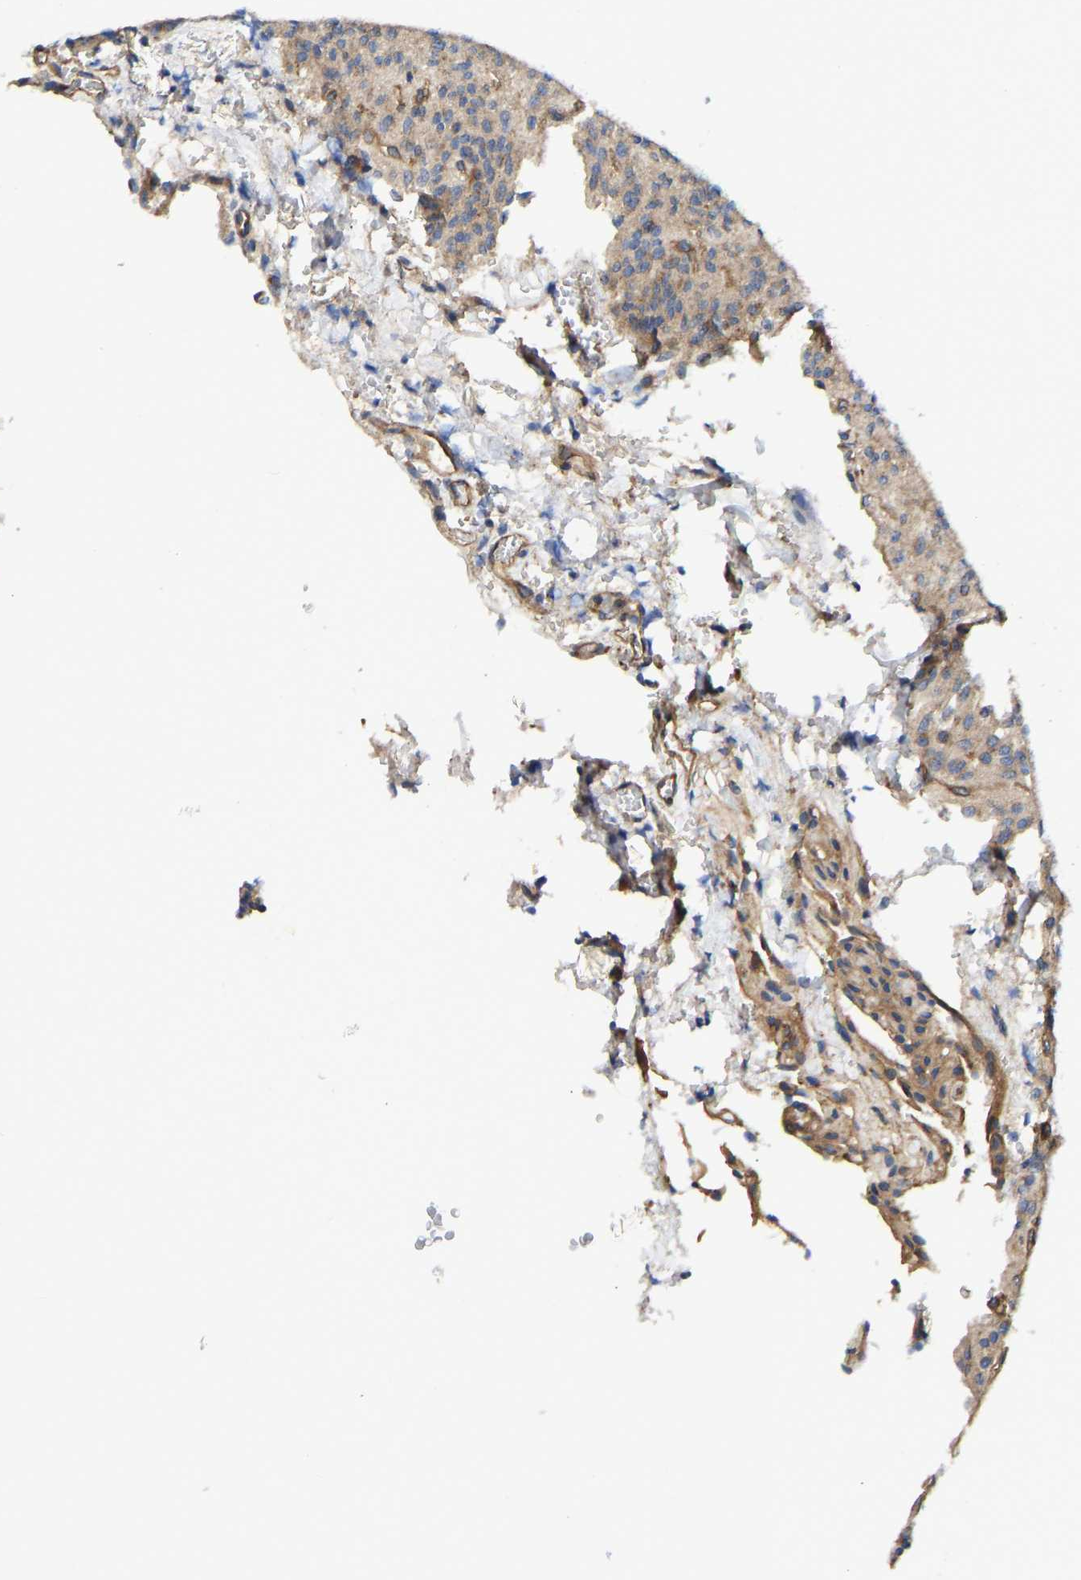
{"staining": {"intensity": "weak", "quantity": ">75%", "location": "cytoplasmic/membranous"}, "tissue": "glioma", "cell_type": "Tumor cells", "image_type": "cancer", "snomed": [{"axis": "morphology", "description": "Glioma, malignant, High grade"}, {"axis": "topography", "description": "Brain"}], "caption": "Malignant high-grade glioma stained for a protein (brown) demonstrates weak cytoplasmic/membranous positive staining in approximately >75% of tumor cells.", "gene": "FLNB", "patient": {"sex": "male", "age": 34}}